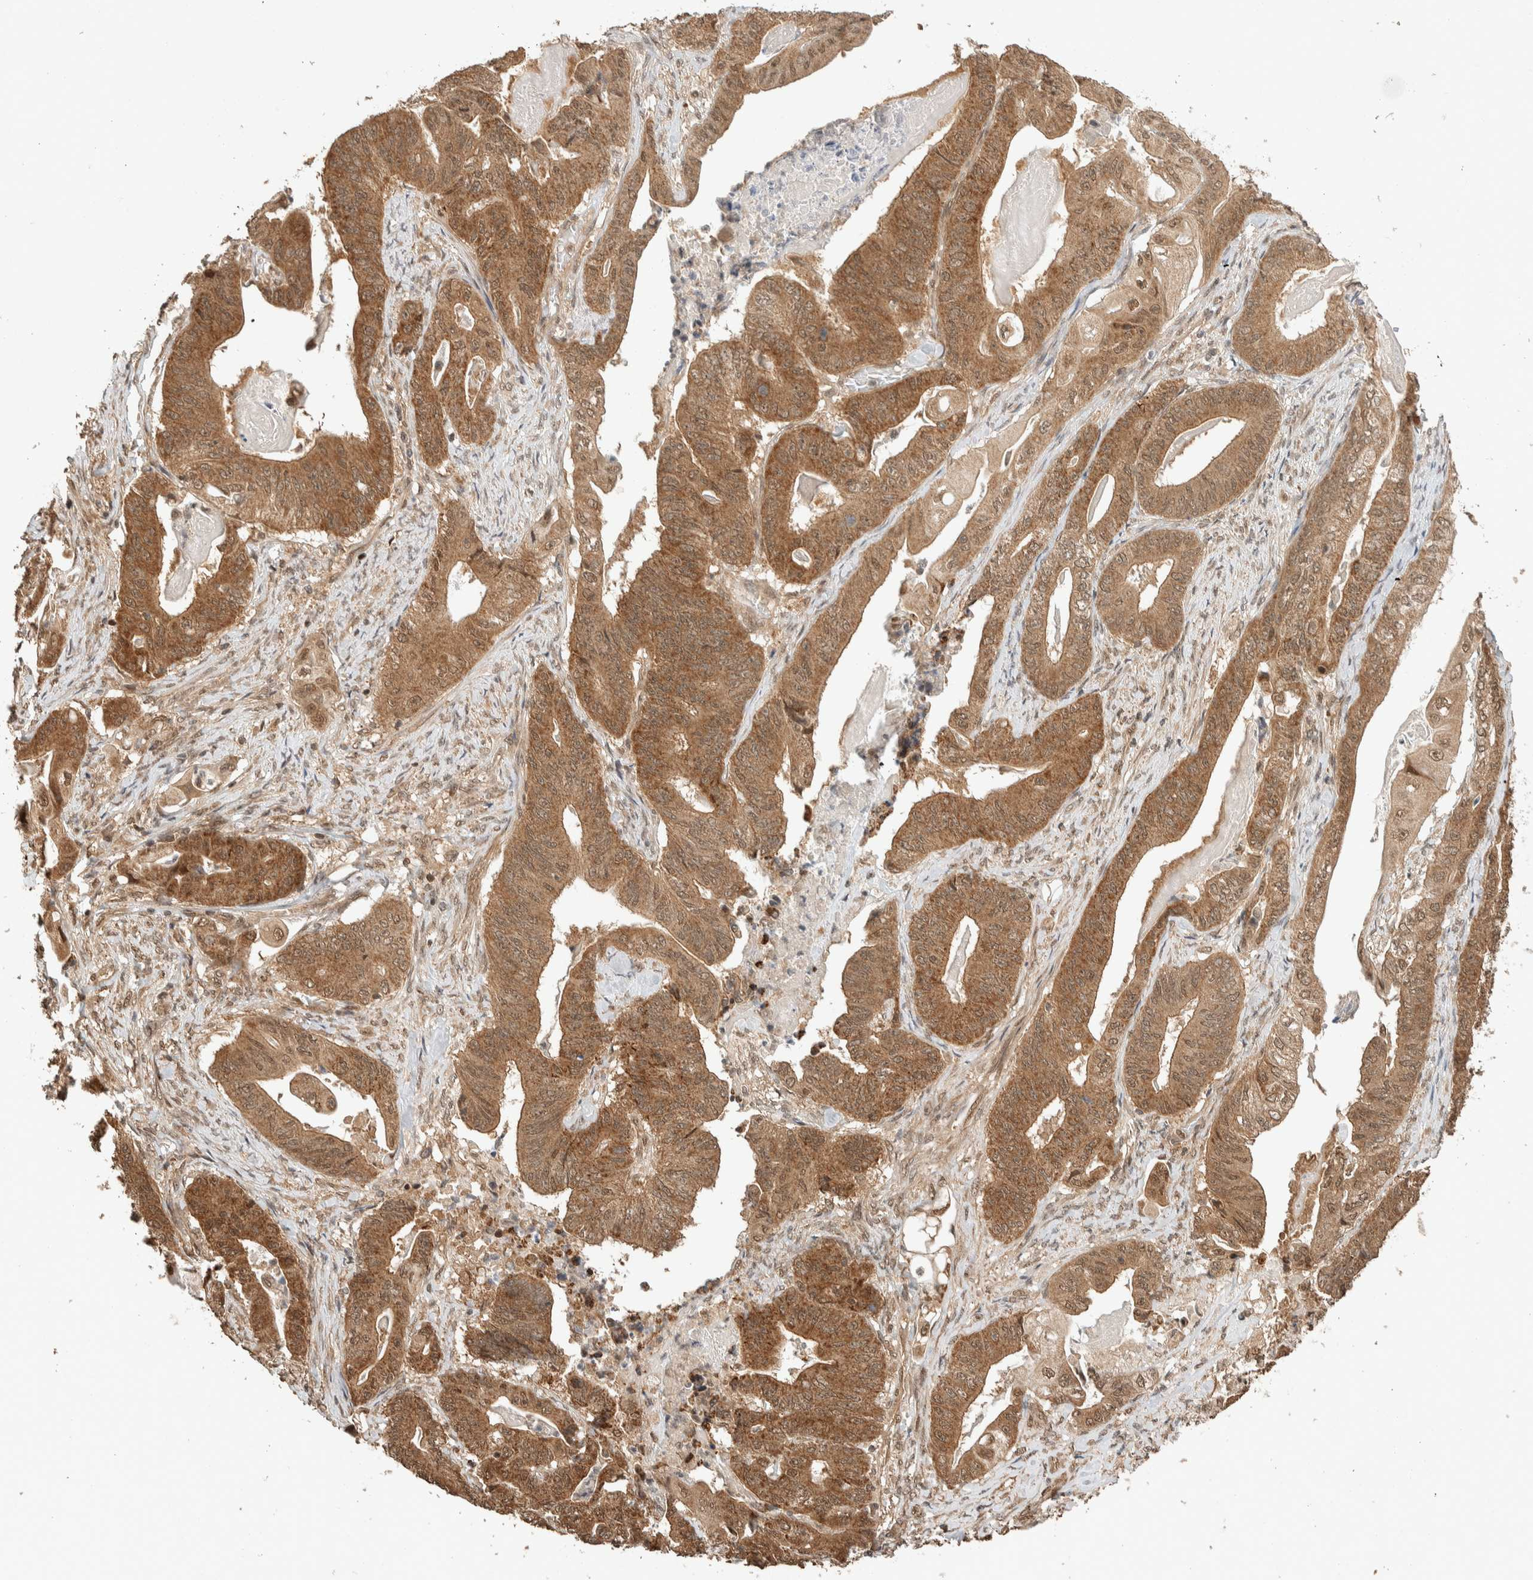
{"staining": {"intensity": "strong", "quantity": ">75%", "location": "cytoplasmic/membranous,nuclear"}, "tissue": "stomach cancer", "cell_type": "Tumor cells", "image_type": "cancer", "snomed": [{"axis": "morphology", "description": "Adenocarcinoma, NOS"}, {"axis": "topography", "description": "Stomach"}], "caption": "Immunohistochemistry (IHC) (DAB) staining of stomach cancer exhibits strong cytoplasmic/membranous and nuclear protein staining in approximately >75% of tumor cells.", "gene": "ZBTB2", "patient": {"sex": "female", "age": 73}}